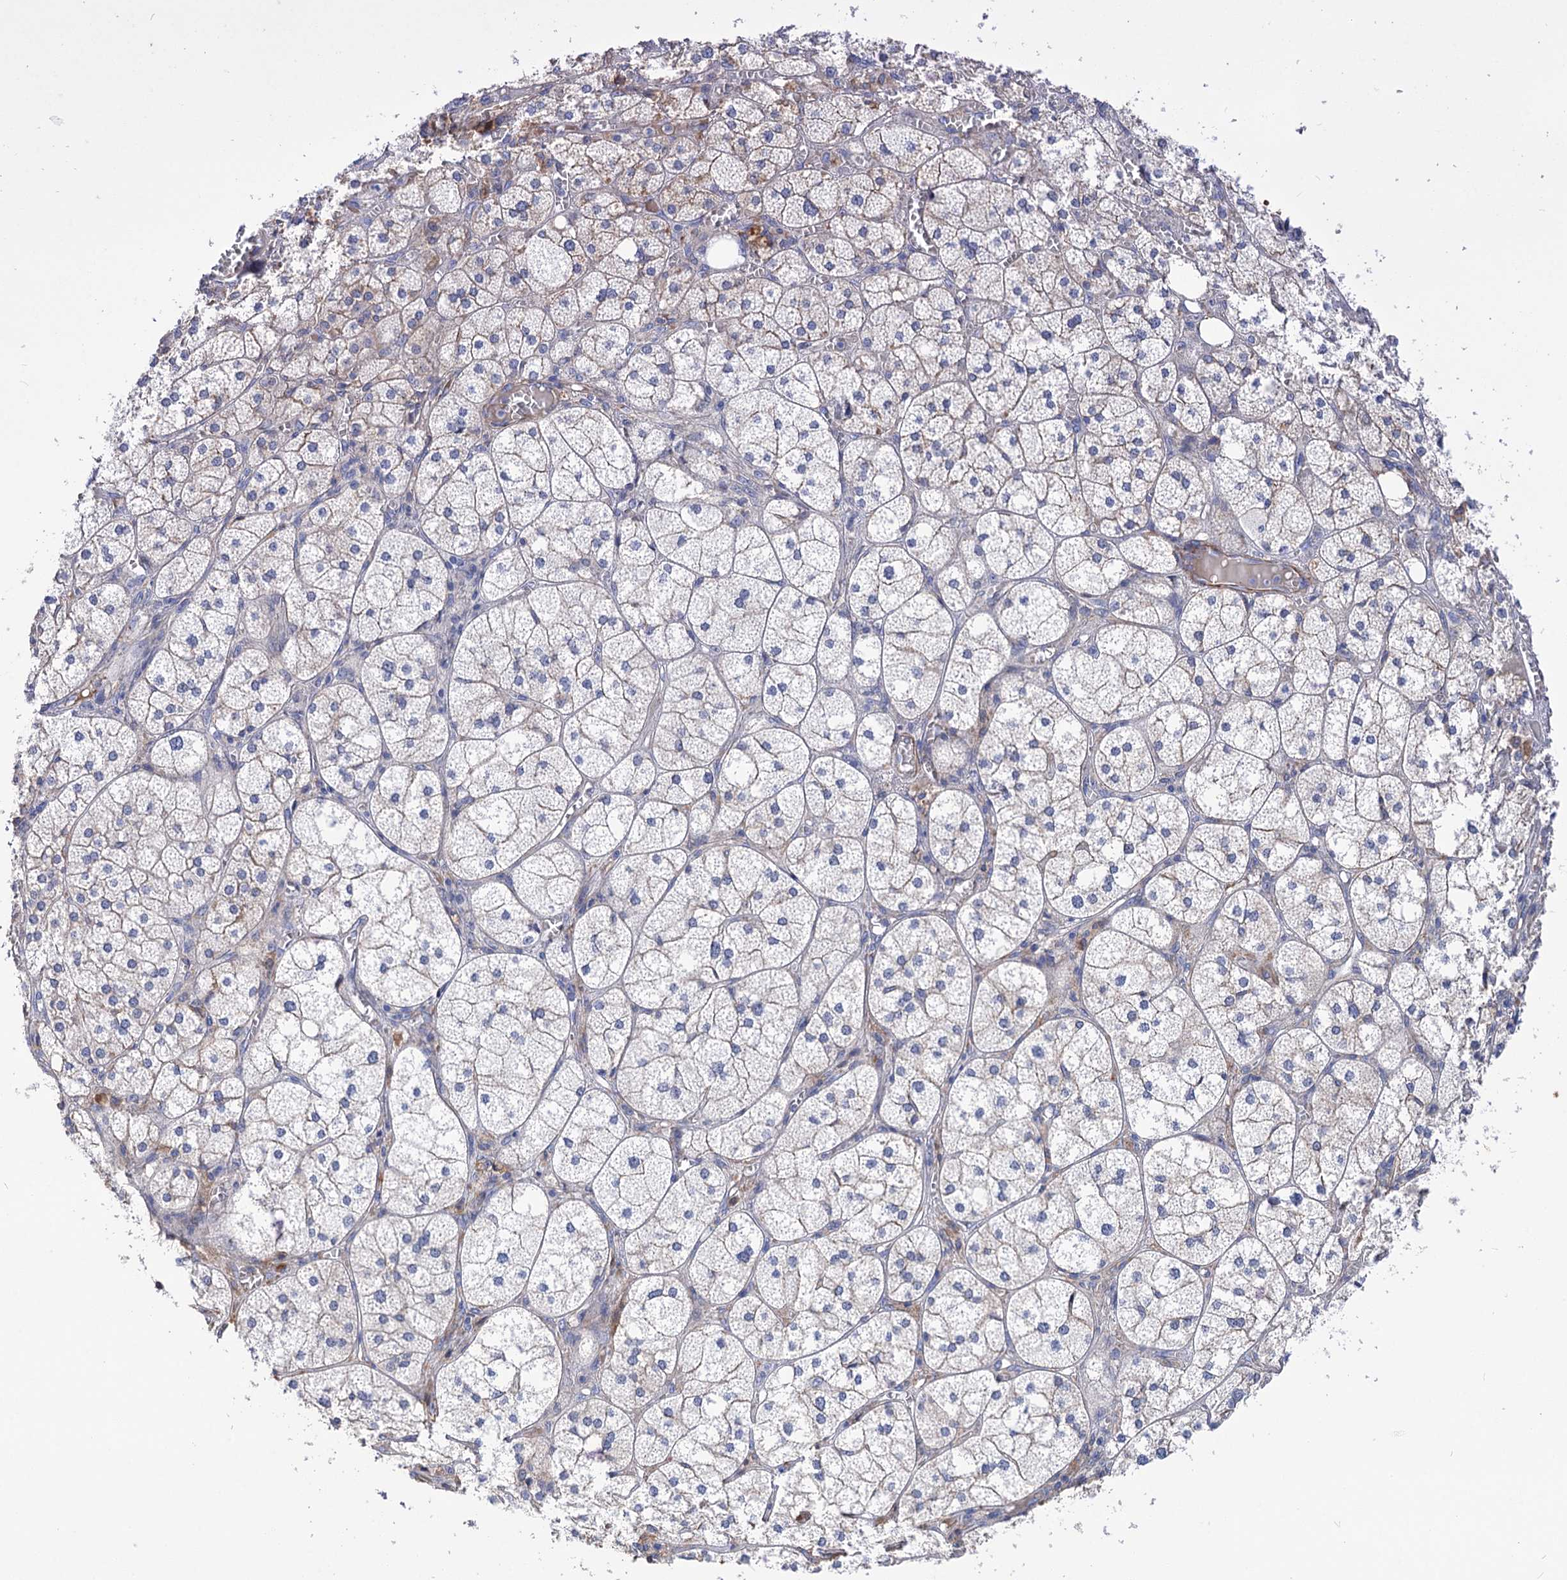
{"staining": {"intensity": "moderate", "quantity": "<25%", "location": "cytoplasmic/membranous"}, "tissue": "adrenal gland", "cell_type": "Glandular cells", "image_type": "normal", "snomed": [{"axis": "morphology", "description": "Normal tissue, NOS"}, {"axis": "topography", "description": "Adrenal gland"}], "caption": "A photomicrograph of adrenal gland stained for a protein displays moderate cytoplasmic/membranous brown staining in glandular cells.", "gene": "NUDCD2", "patient": {"sex": "female", "age": 61}}